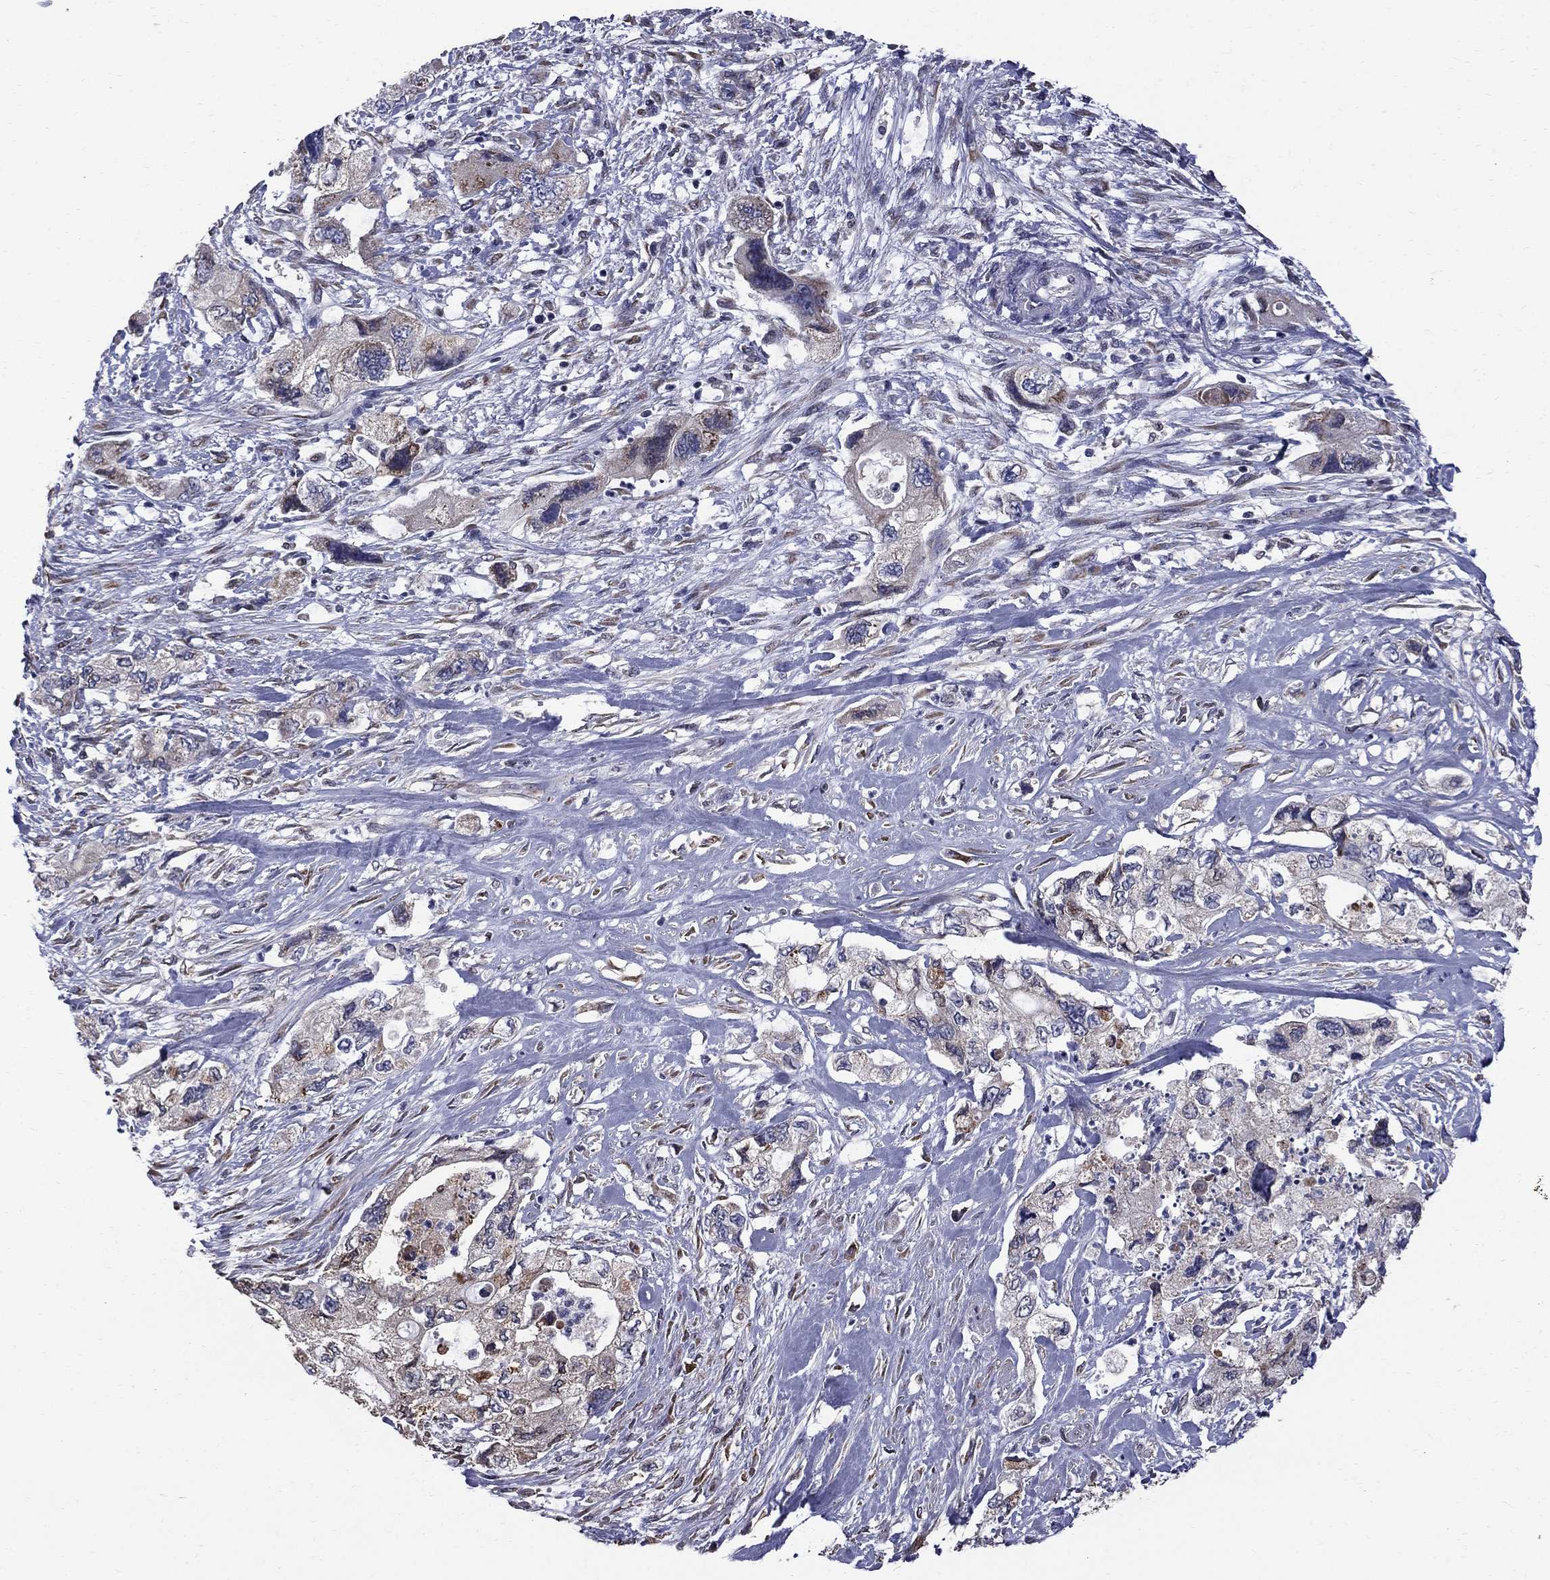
{"staining": {"intensity": "weak", "quantity": "<25%", "location": "cytoplasmic/membranous"}, "tissue": "pancreatic cancer", "cell_type": "Tumor cells", "image_type": "cancer", "snomed": [{"axis": "morphology", "description": "Adenocarcinoma, NOS"}, {"axis": "topography", "description": "Pancreas"}], "caption": "A photomicrograph of adenocarcinoma (pancreatic) stained for a protein displays no brown staining in tumor cells.", "gene": "HSPB2", "patient": {"sex": "female", "age": 73}}